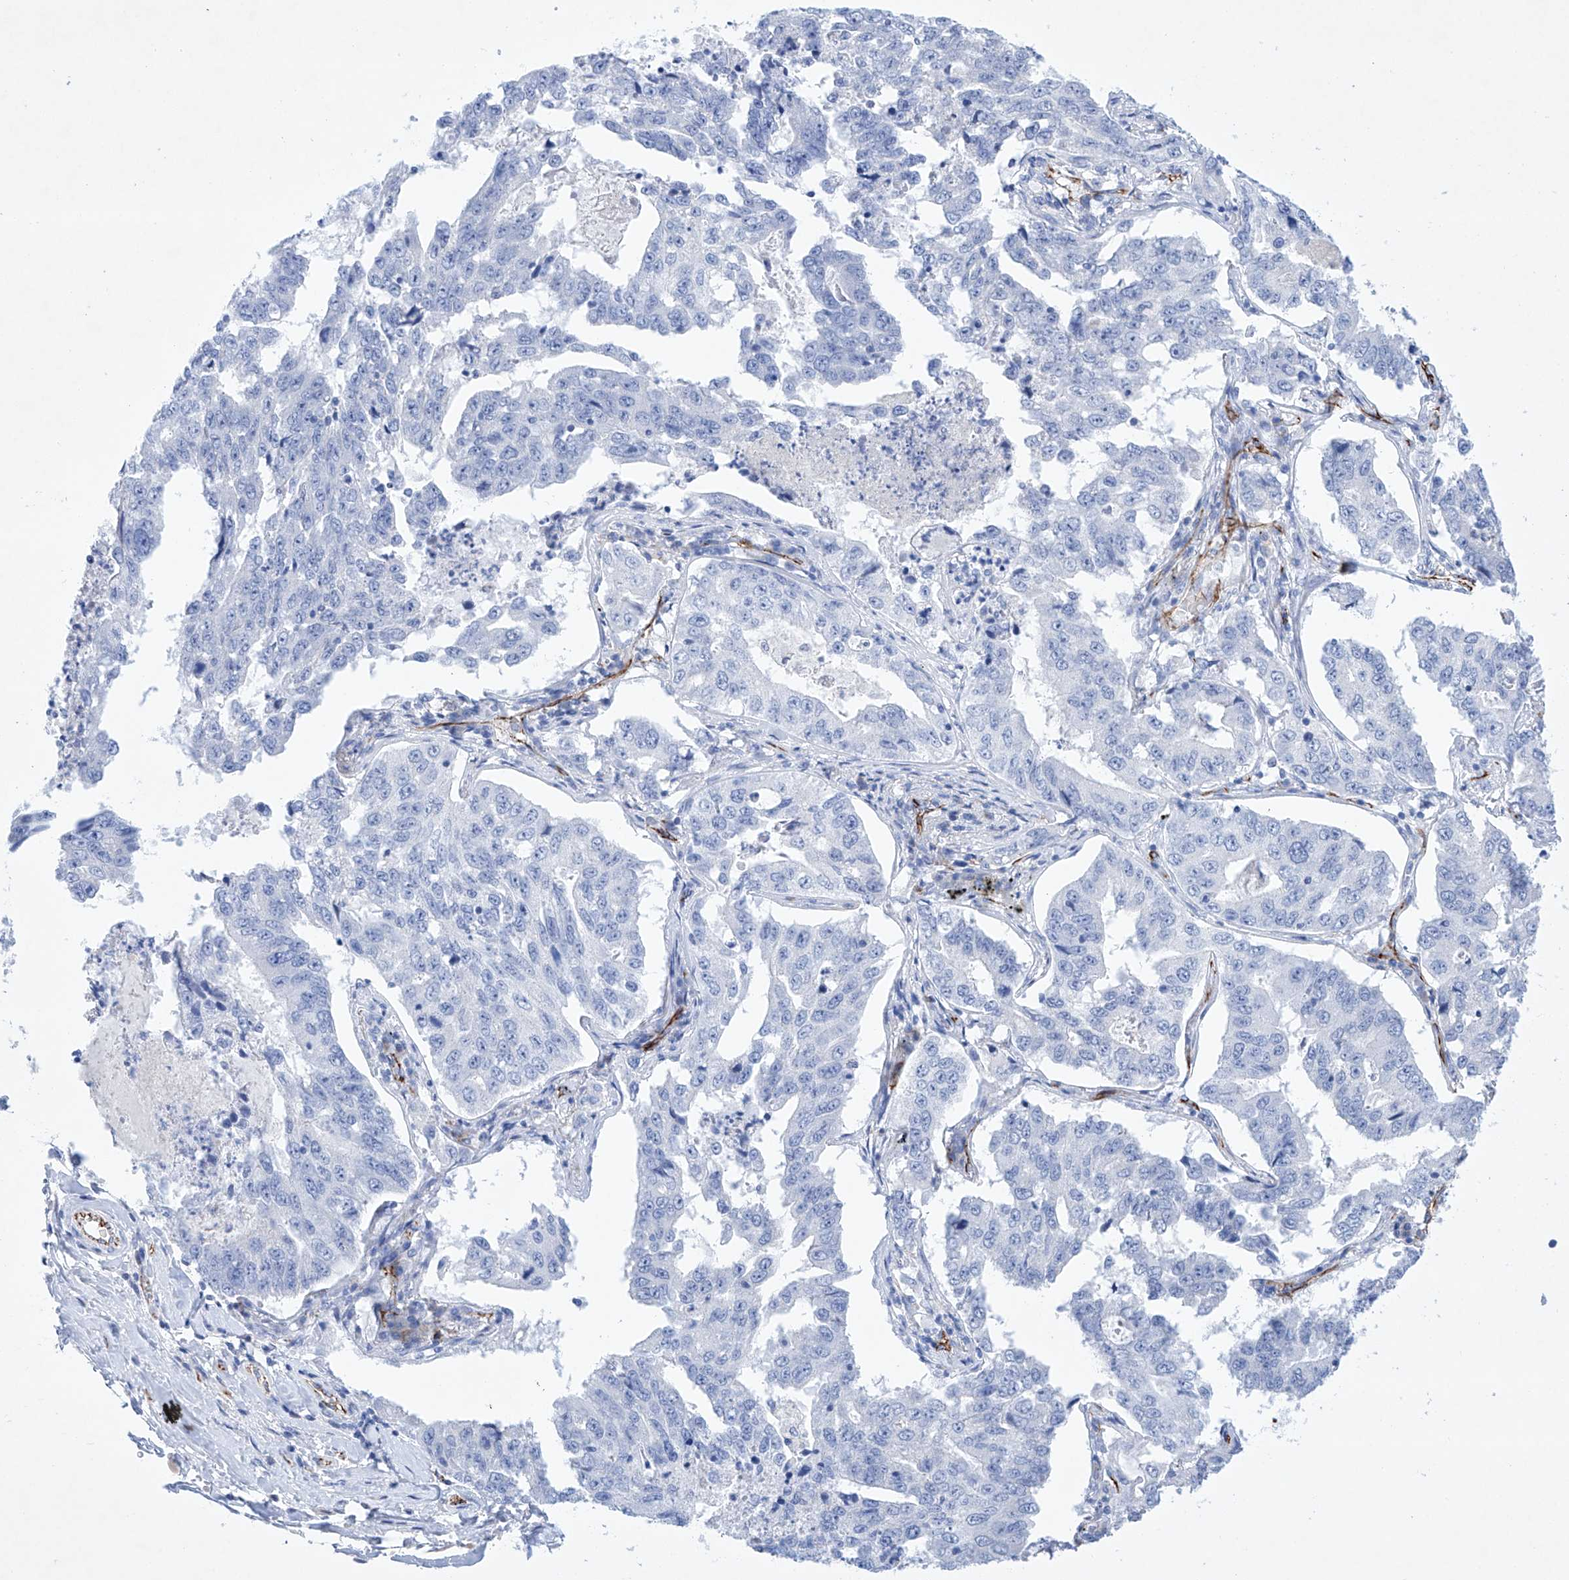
{"staining": {"intensity": "negative", "quantity": "none", "location": "none"}, "tissue": "lung cancer", "cell_type": "Tumor cells", "image_type": "cancer", "snomed": [{"axis": "morphology", "description": "Adenocarcinoma, NOS"}, {"axis": "topography", "description": "Lung"}], "caption": "An immunohistochemistry micrograph of lung adenocarcinoma is shown. There is no staining in tumor cells of lung adenocarcinoma.", "gene": "ETV7", "patient": {"sex": "female", "age": 51}}